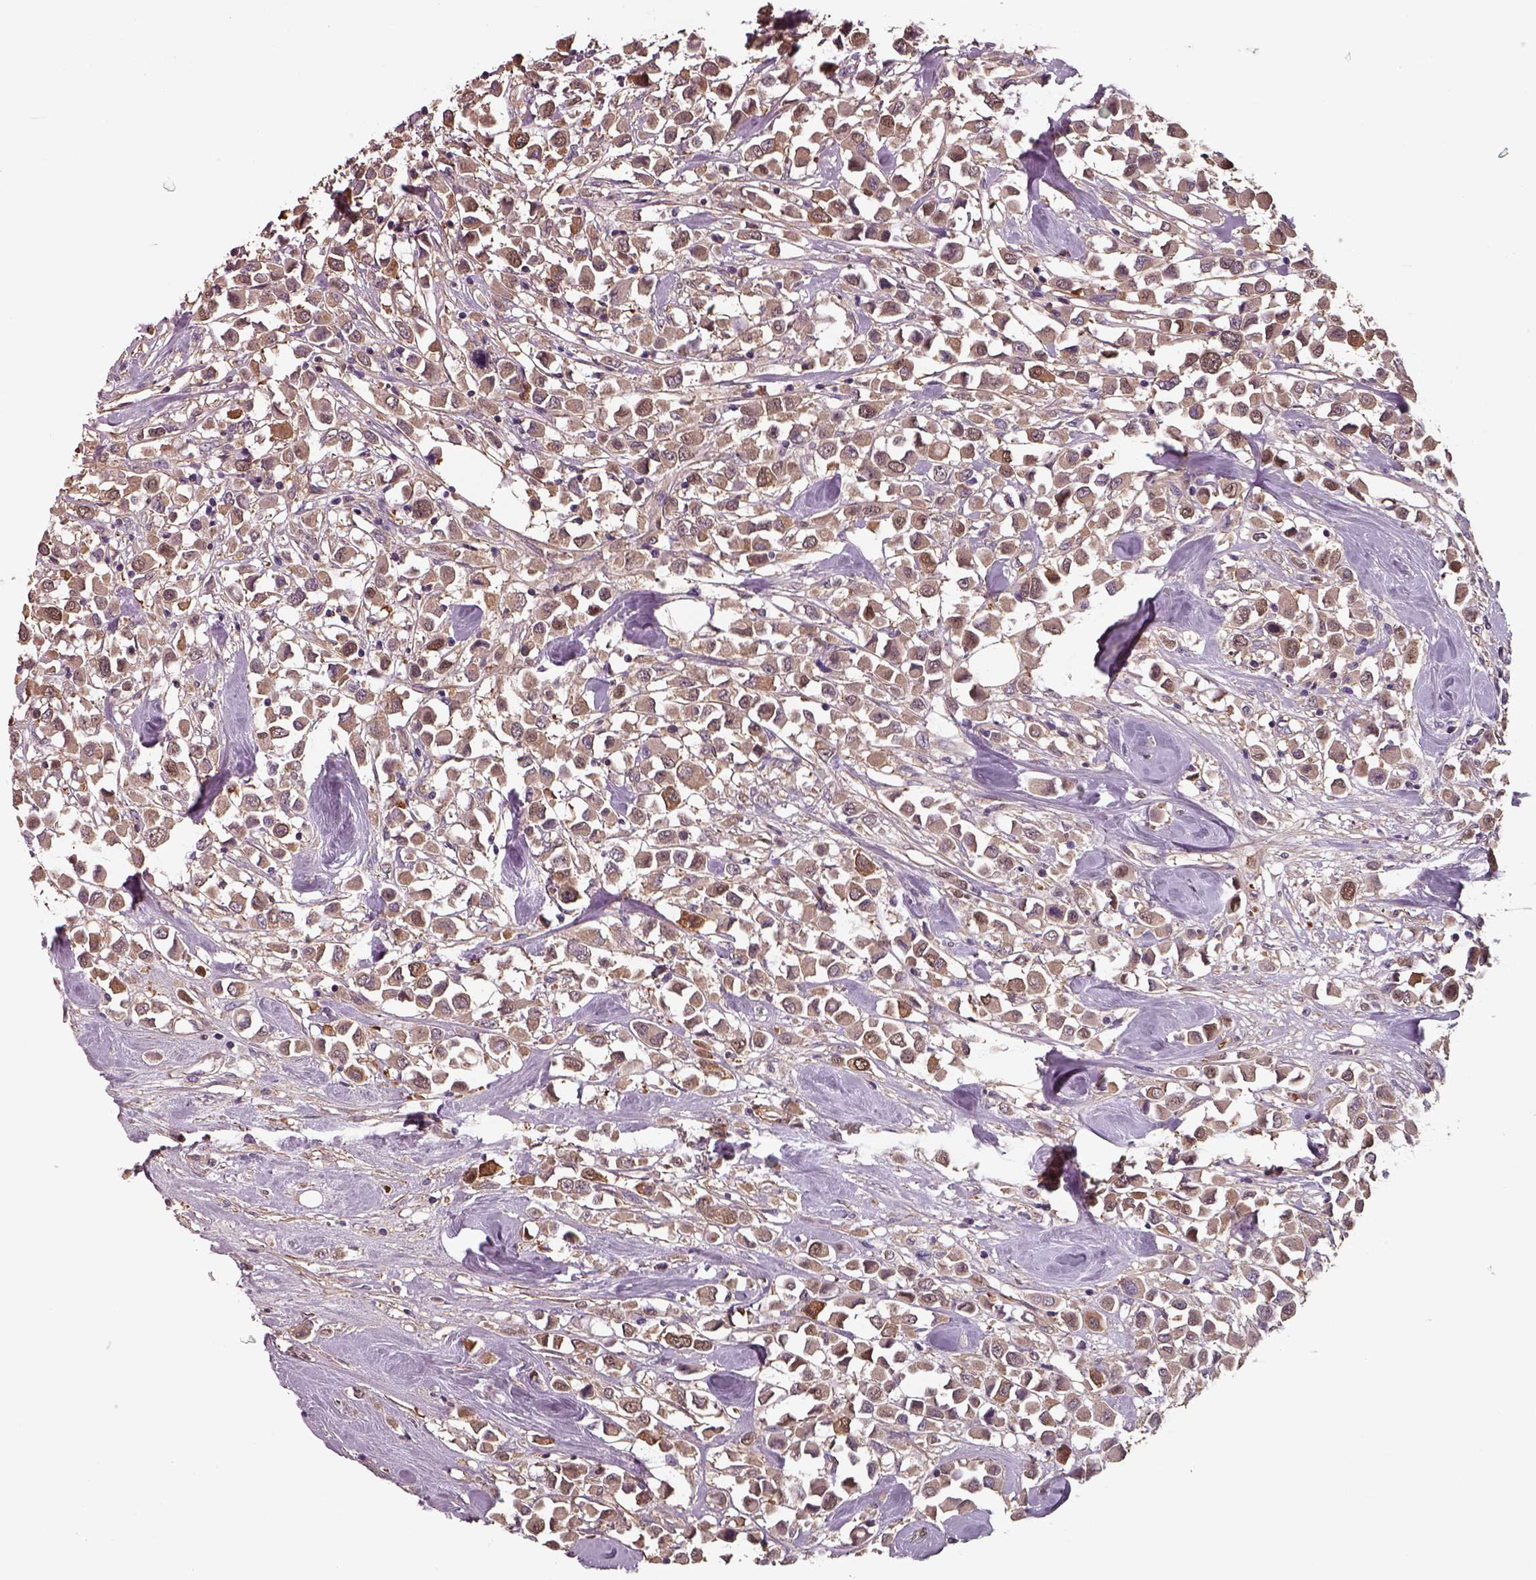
{"staining": {"intensity": "weak", "quantity": ">75%", "location": "cytoplasmic/membranous"}, "tissue": "breast cancer", "cell_type": "Tumor cells", "image_type": "cancer", "snomed": [{"axis": "morphology", "description": "Duct carcinoma"}, {"axis": "topography", "description": "Breast"}], "caption": "Human infiltrating ductal carcinoma (breast) stained for a protein (brown) displays weak cytoplasmic/membranous positive expression in approximately >75% of tumor cells.", "gene": "ISYNA1", "patient": {"sex": "female", "age": 61}}